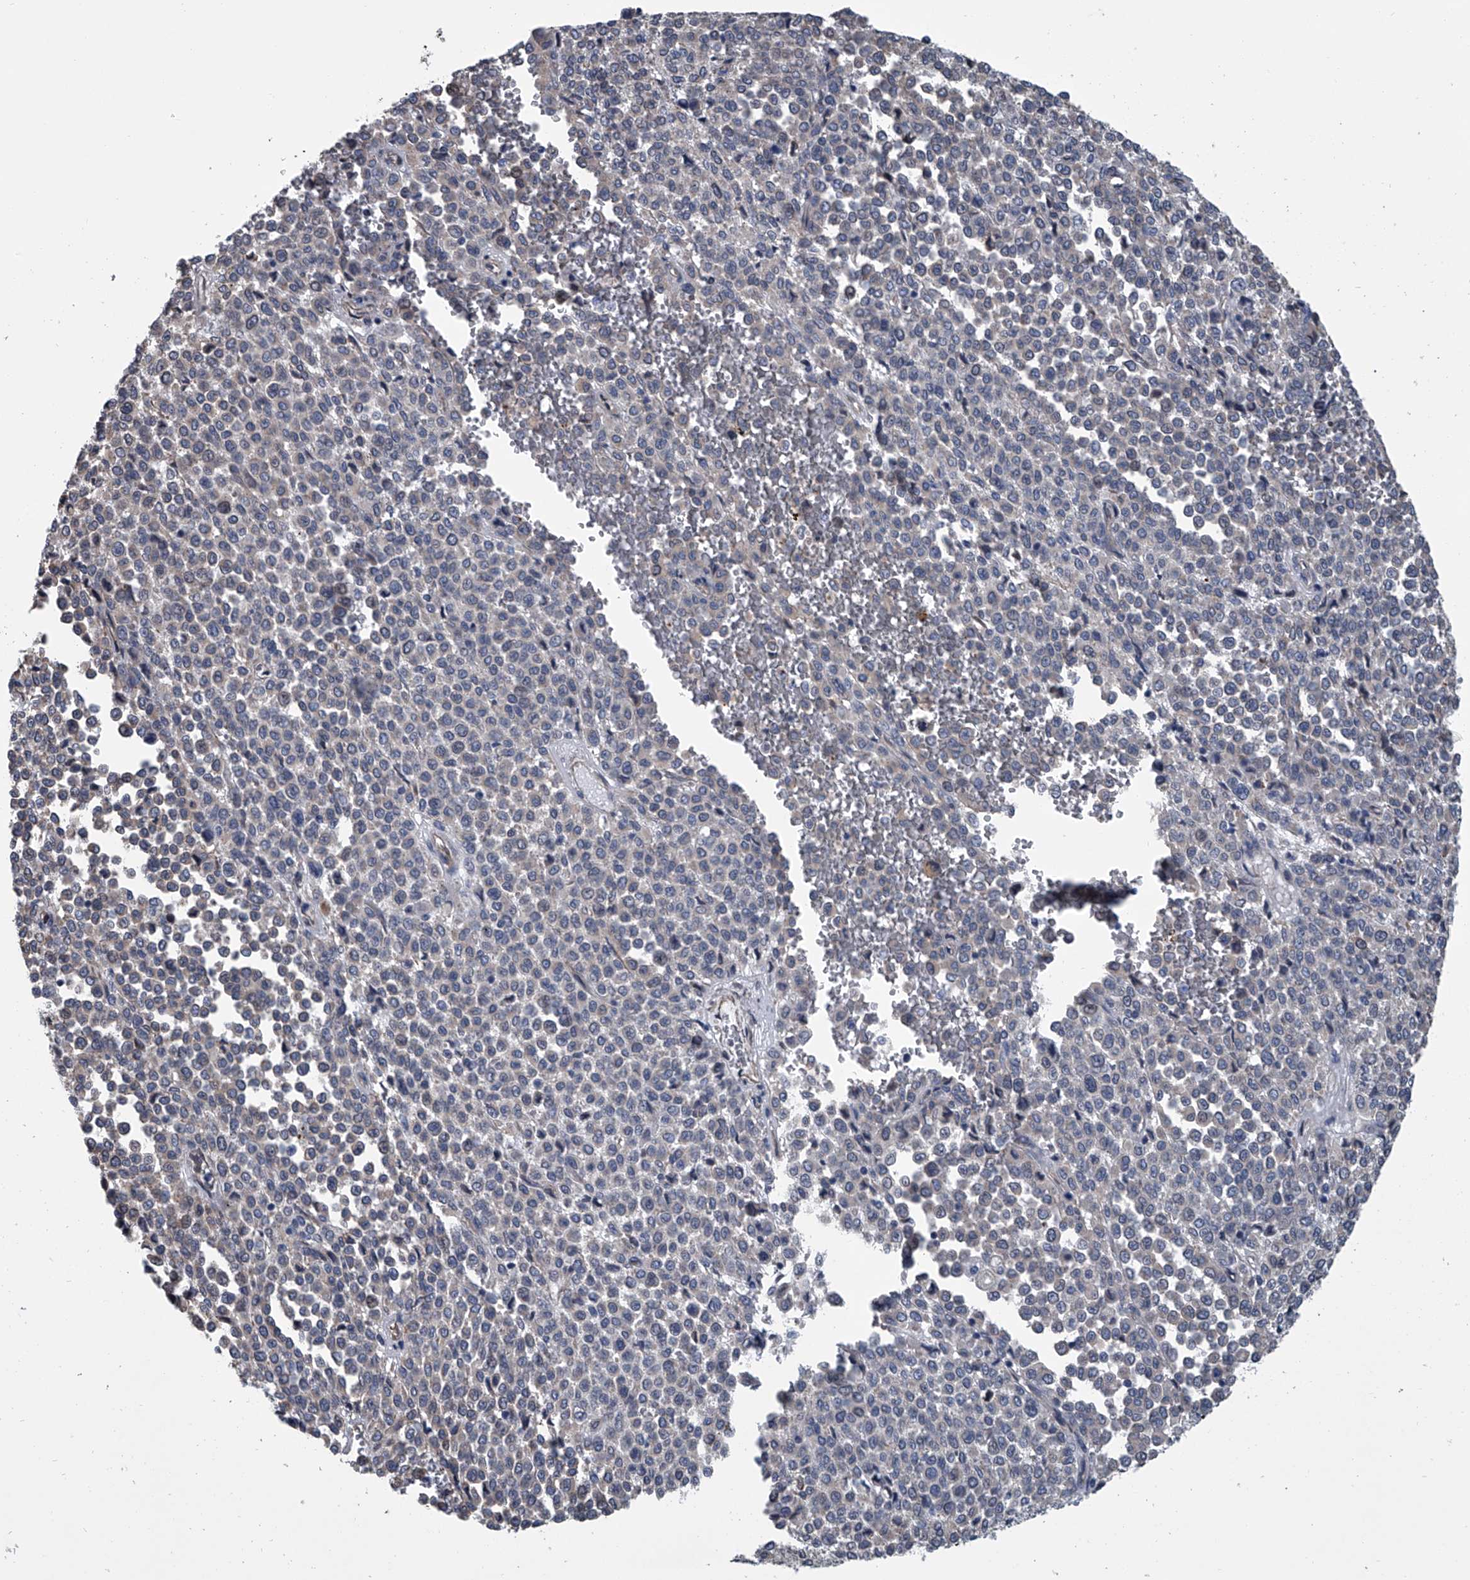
{"staining": {"intensity": "negative", "quantity": "none", "location": "none"}, "tissue": "melanoma", "cell_type": "Tumor cells", "image_type": "cancer", "snomed": [{"axis": "morphology", "description": "Malignant melanoma, Metastatic site"}, {"axis": "topography", "description": "Pancreas"}], "caption": "Human melanoma stained for a protein using immunohistochemistry (IHC) displays no expression in tumor cells.", "gene": "ABCG1", "patient": {"sex": "female", "age": 30}}